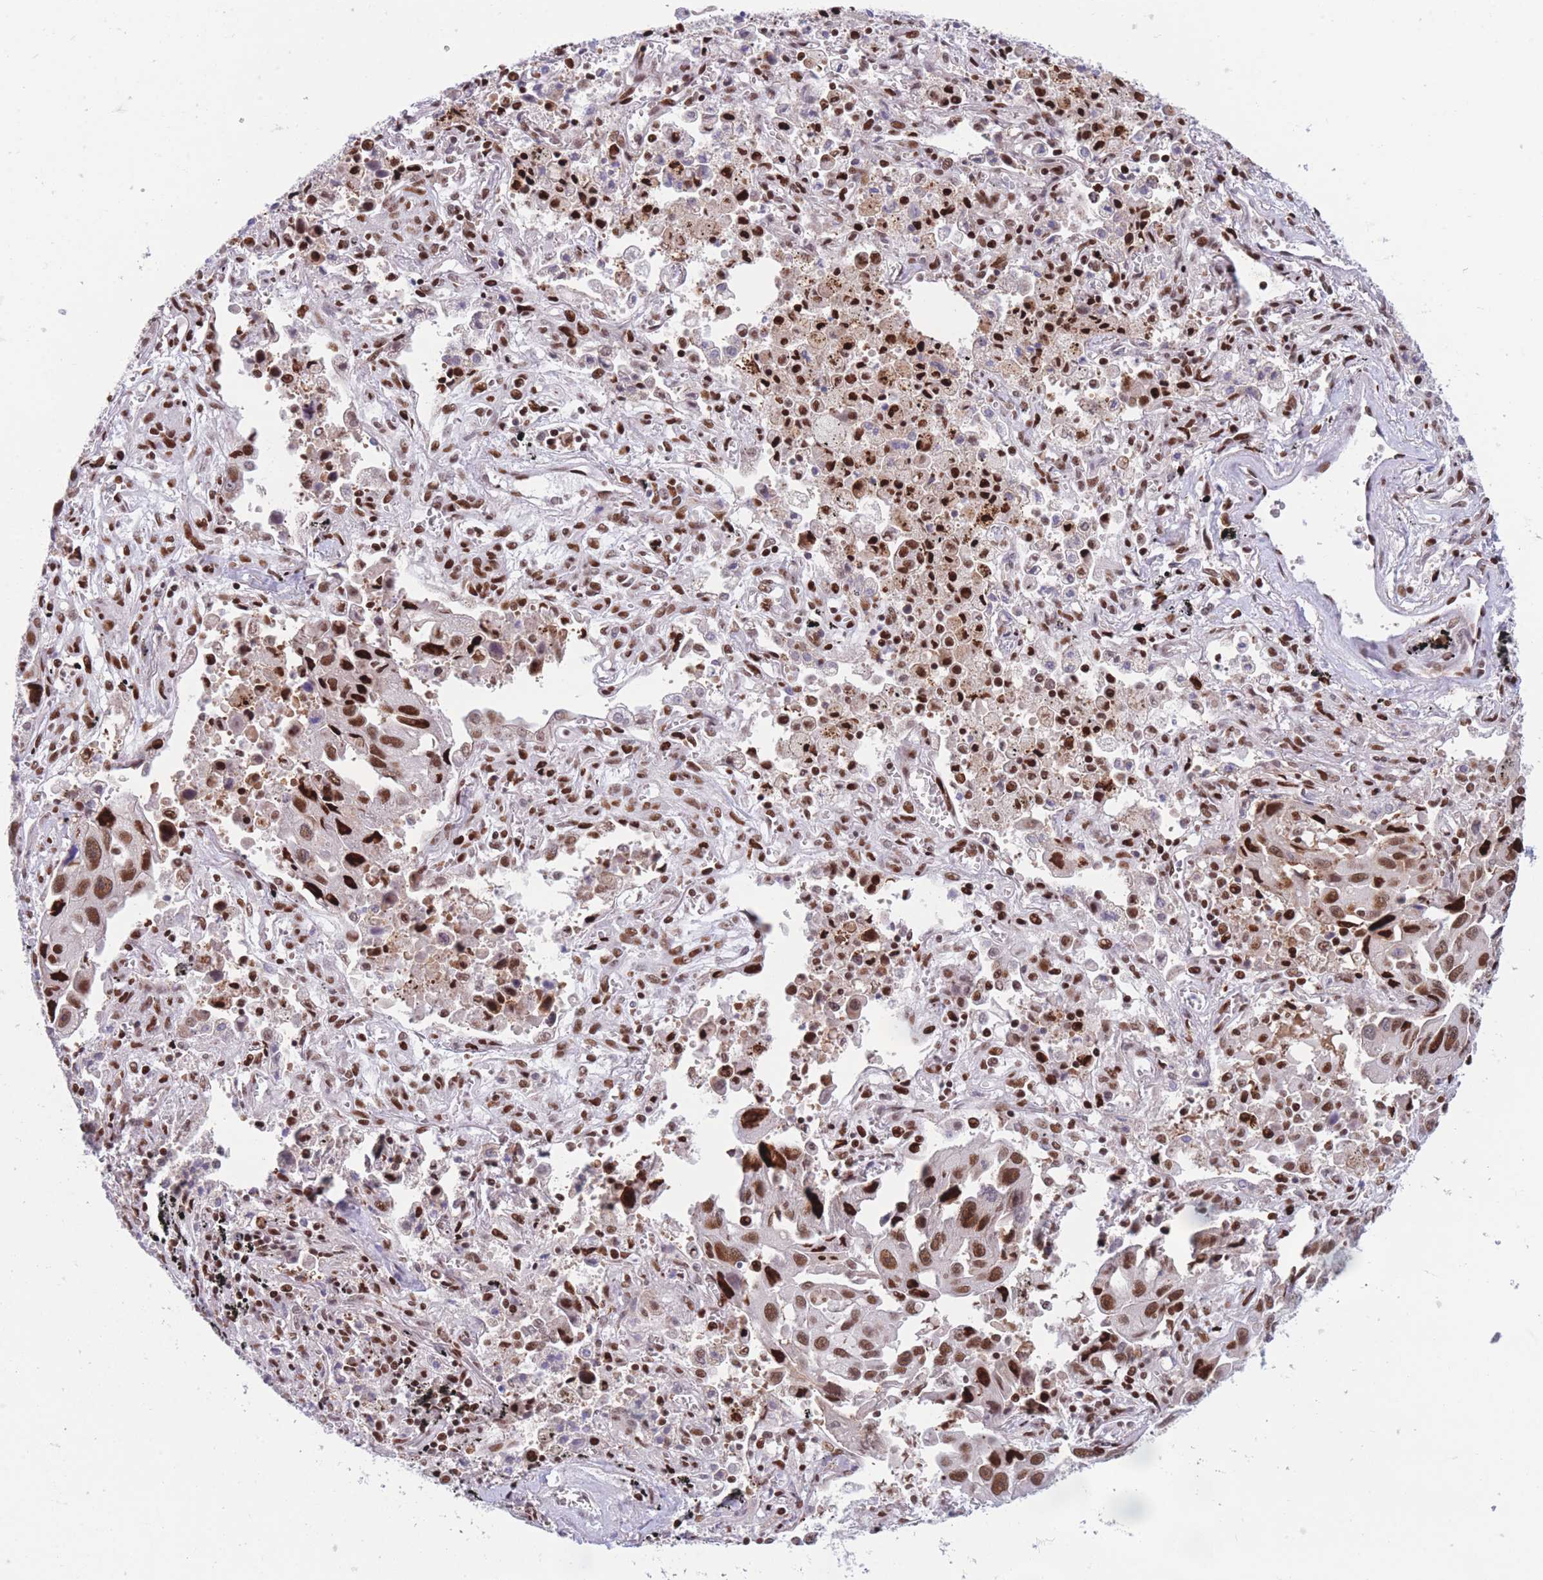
{"staining": {"intensity": "strong", "quantity": ">75%", "location": "nuclear"}, "tissue": "lung cancer", "cell_type": "Tumor cells", "image_type": "cancer", "snomed": [{"axis": "morphology", "description": "Adenocarcinoma, NOS"}, {"axis": "topography", "description": "Lung"}], "caption": "Immunohistochemical staining of lung adenocarcinoma exhibits high levels of strong nuclear protein expression in about >75% of tumor cells.", "gene": "DNAJC3", "patient": {"sex": "male", "age": 66}}